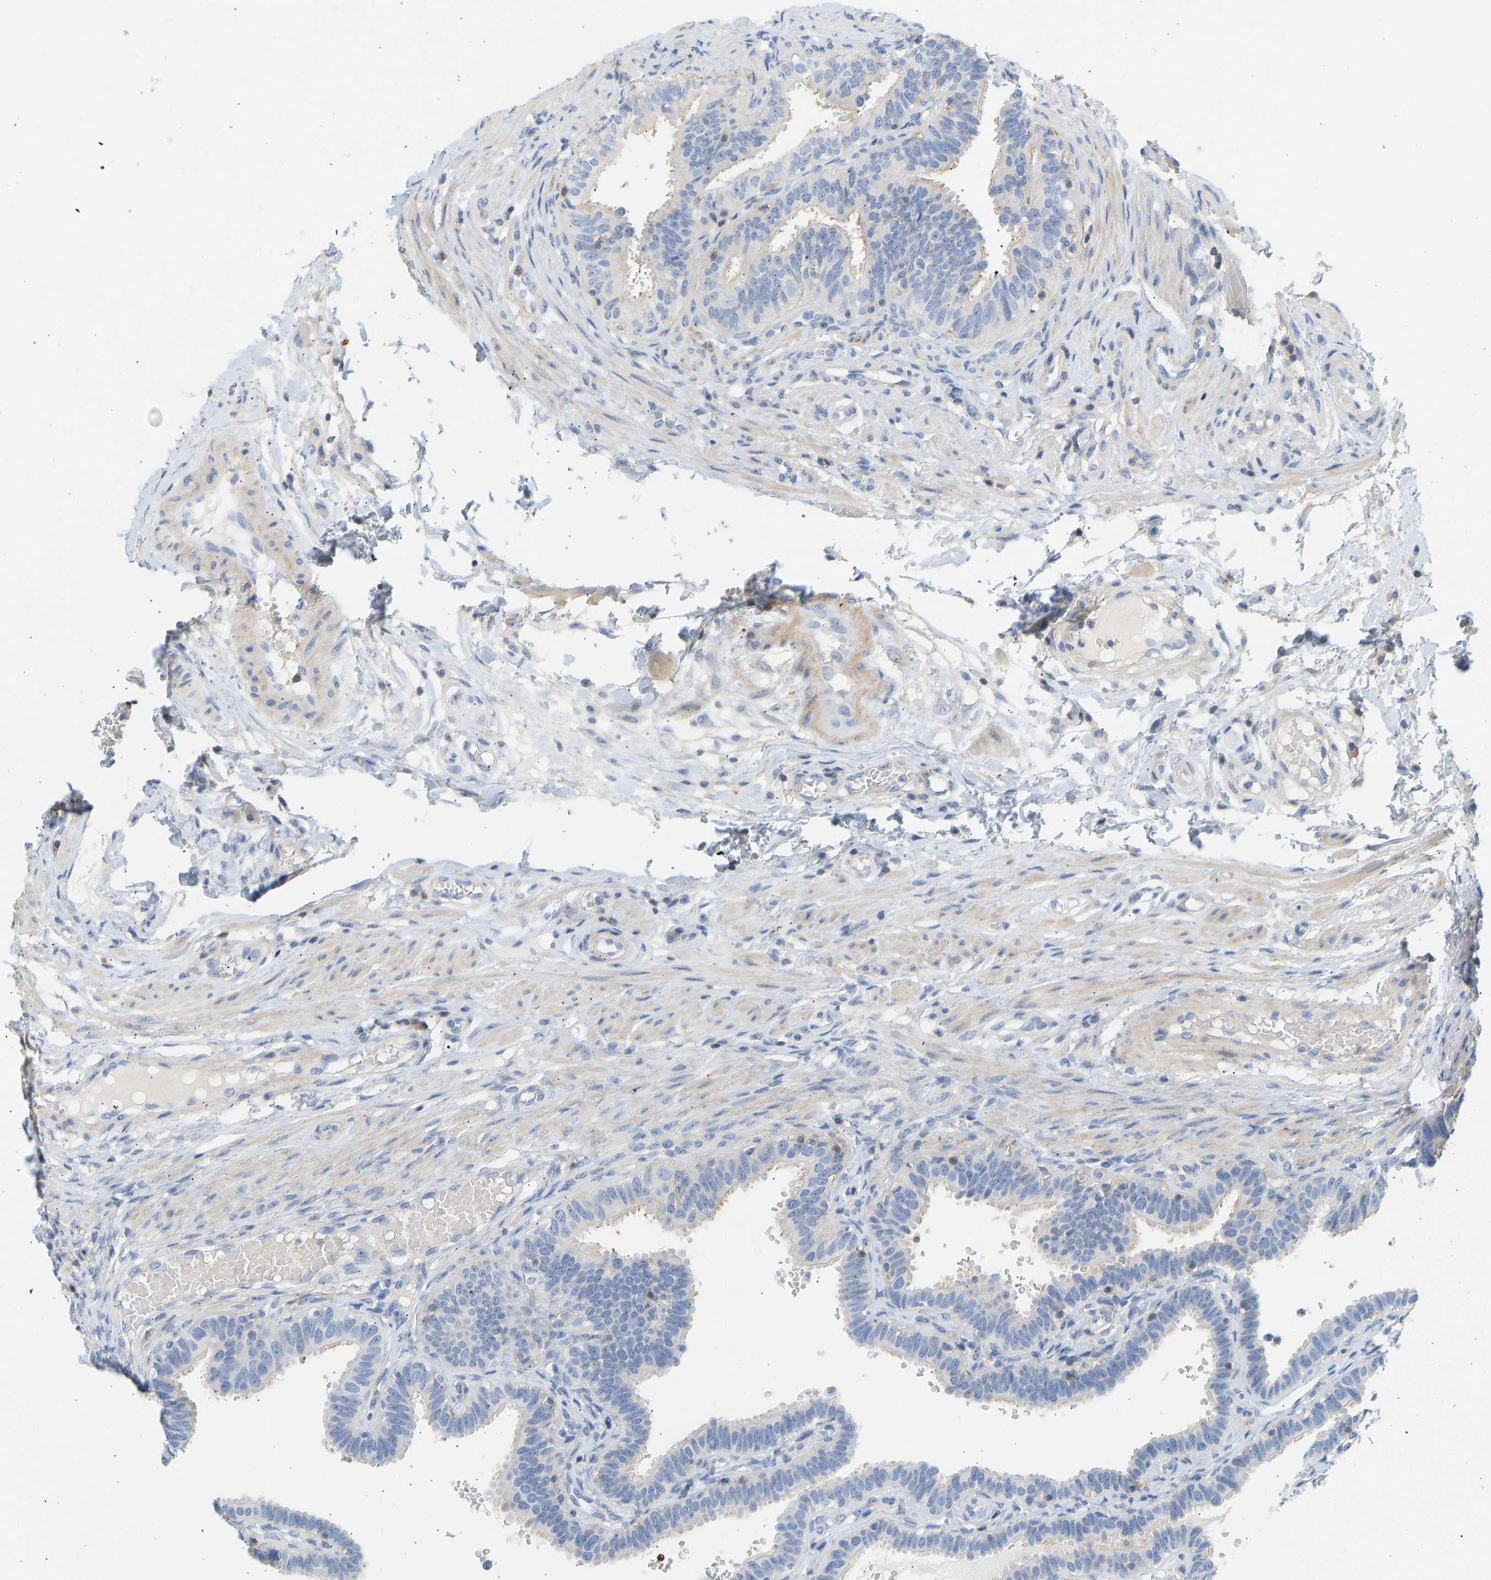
{"staining": {"intensity": "negative", "quantity": "none", "location": "none"}, "tissue": "fallopian tube", "cell_type": "Glandular cells", "image_type": "normal", "snomed": [{"axis": "morphology", "description": "Normal tissue, NOS"}, {"axis": "topography", "description": "Fallopian tube"}, {"axis": "topography", "description": "Placenta"}], "caption": "IHC photomicrograph of benign fallopian tube stained for a protein (brown), which shows no positivity in glandular cells.", "gene": "BVES", "patient": {"sex": "female", "age": 34}}